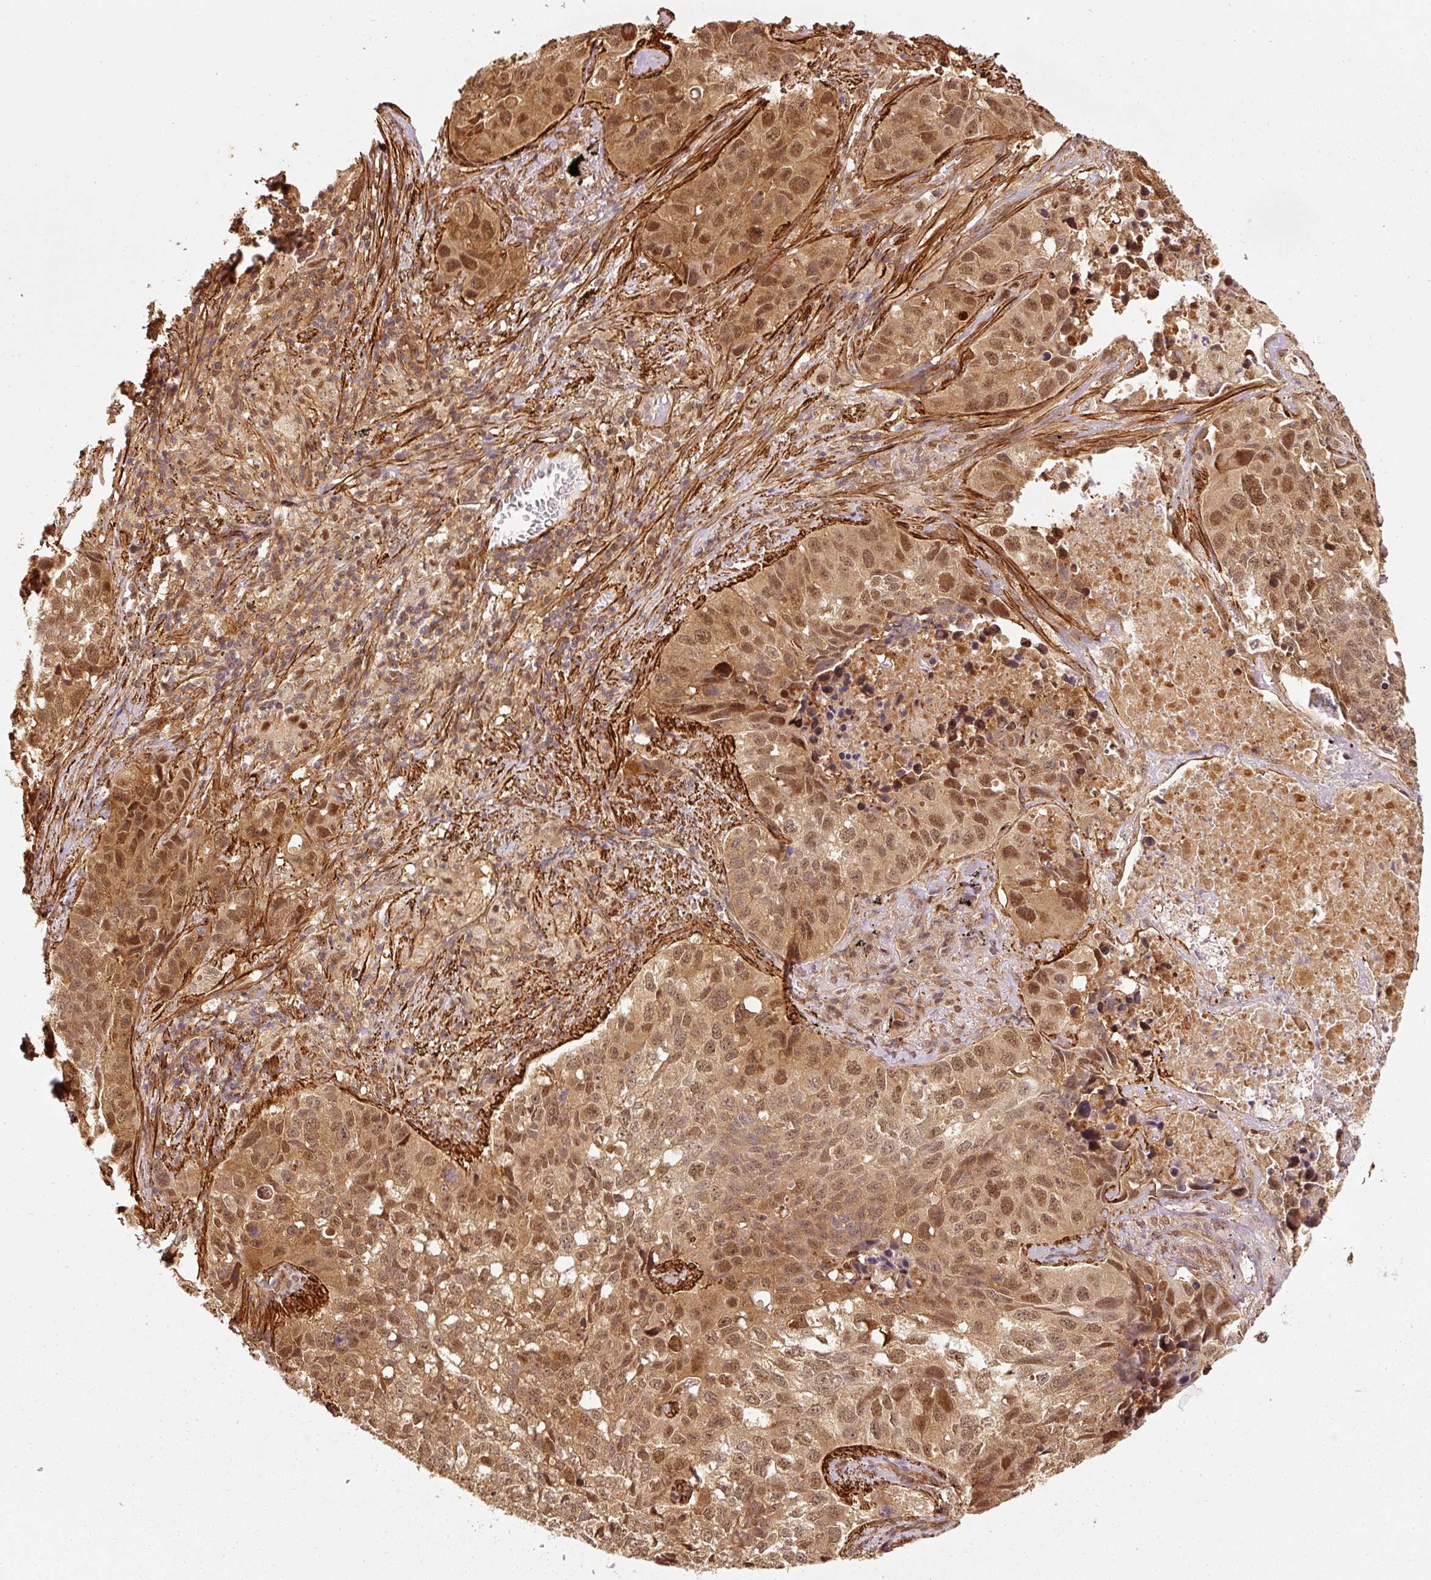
{"staining": {"intensity": "moderate", "quantity": ">75%", "location": "cytoplasmic/membranous,nuclear"}, "tissue": "lung cancer", "cell_type": "Tumor cells", "image_type": "cancer", "snomed": [{"axis": "morphology", "description": "Squamous cell carcinoma, NOS"}, {"axis": "topography", "description": "Lung"}], "caption": "IHC image of lung squamous cell carcinoma stained for a protein (brown), which displays medium levels of moderate cytoplasmic/membranous and nuclear staining in approximately >75% of tumor cells.", "gene": "PSMD1", "patient": {"sex": "male", "age": 60}}